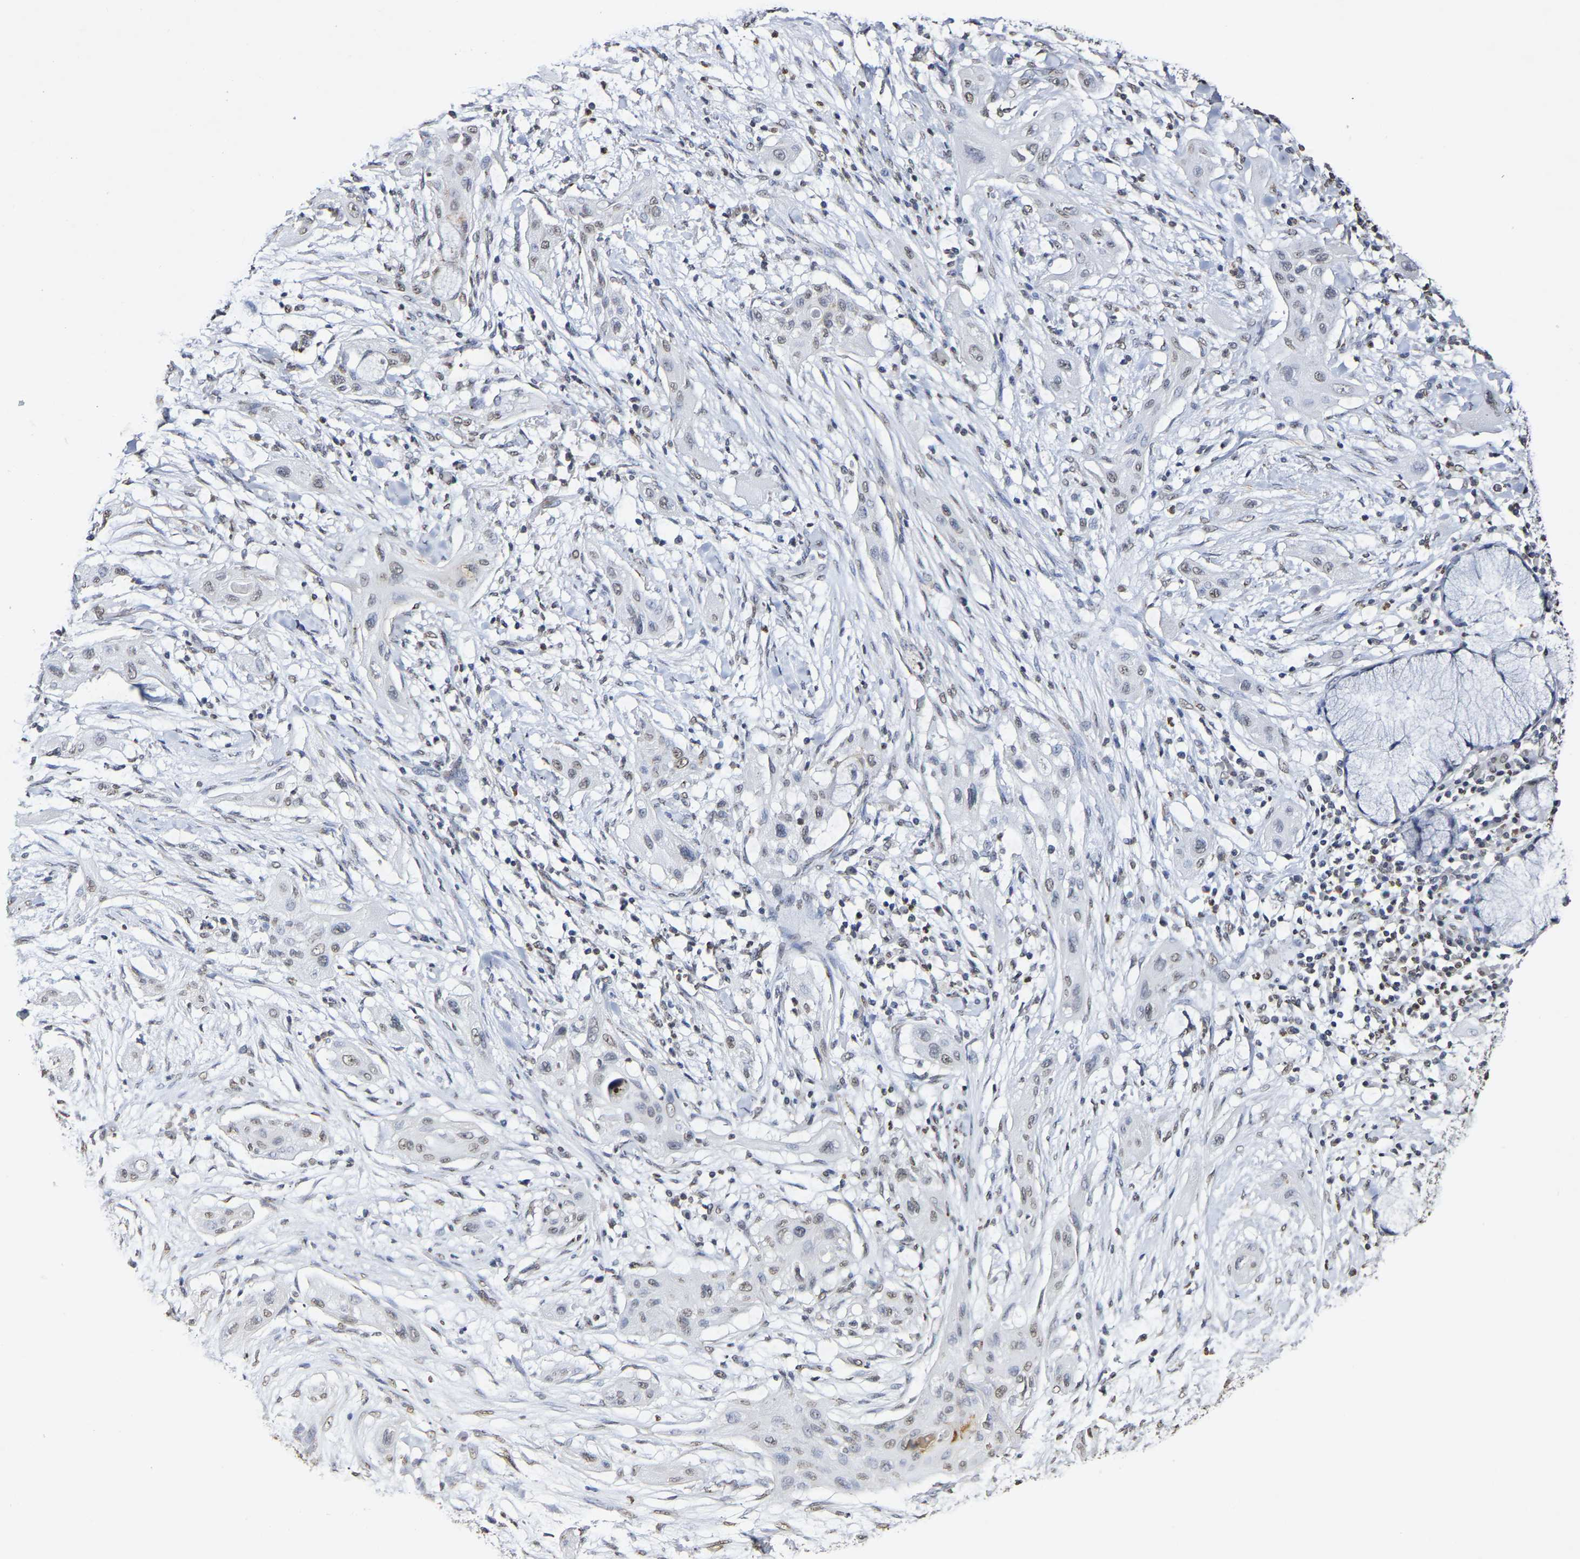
{"staining": {"intensity": "weak", "quantity": "<25%", "location": "nuclear"}, "tissue": "lung cancer", "cell_type": "Tumor cells", "image_type": "cancer", "snomed": [{"axis": "morphology", "description": "Squamous cell carcinoma, NOS"}, {"axis": "topography", "description": "Lung"}], "caption": "There is no significant positivity in tumor cells of lung cancer (squamous cell carcinoma). (Brightfield microscopy of DAB IHC at high magnification).", "gene": "ATF4", "patient": {"sex": "female", "age": 47}}